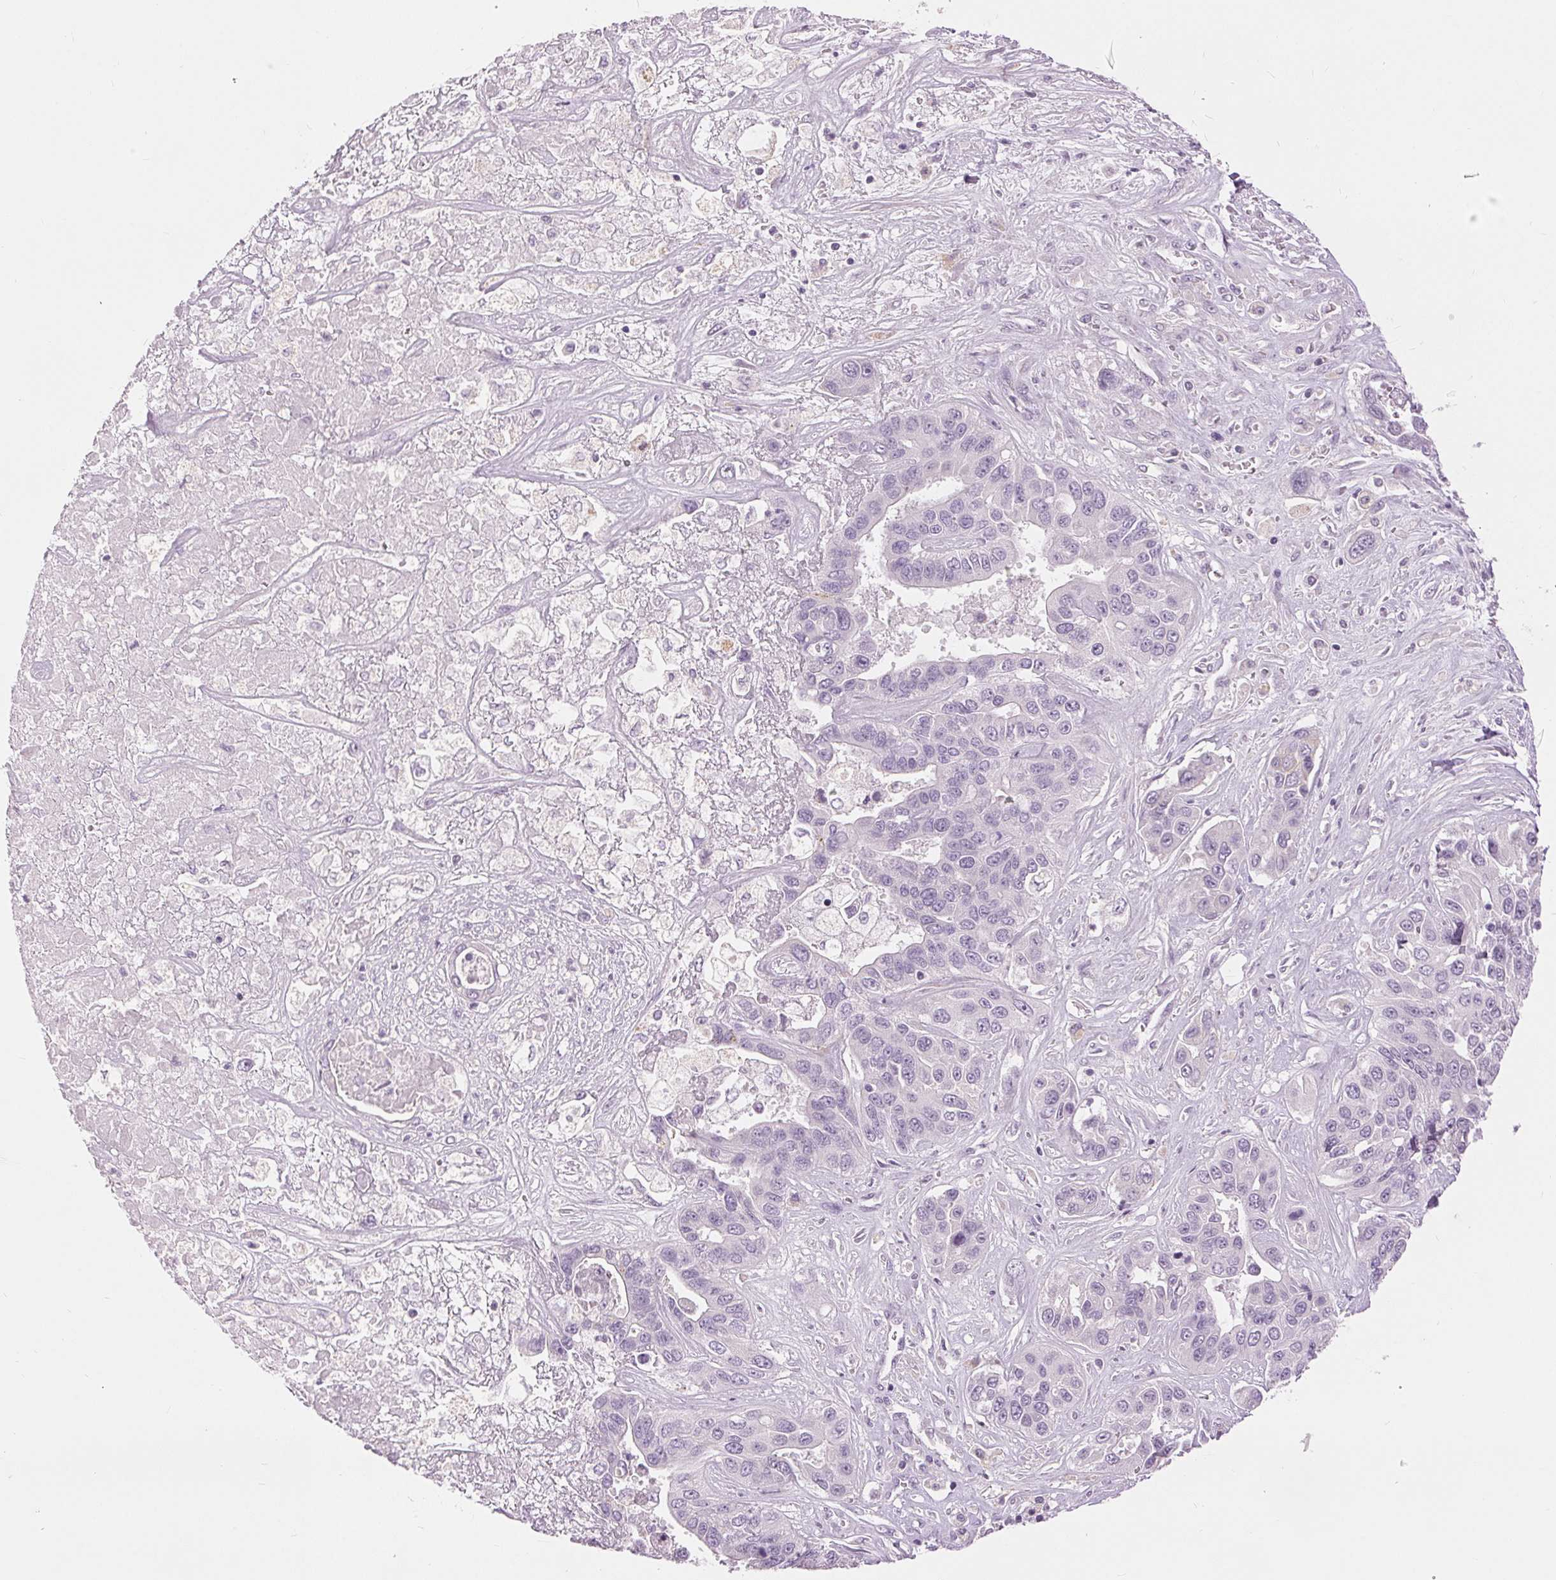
{"staining": {"intensity": "negative", "quantity": "none", "location": "none"}, "tissue": "liver cancer", "cell_type": "Tumor cells", "image_type": "cancer", "snomed": [{"axis": "morphology", "description": "Cholangiocarcinoma"}, {"axis": "topography", "description": "Liver"}], "caption": "Cholangiocarcinoma (liver) was stained to show a protein in brown. There is no significant expression in tumor cells. (Stains: DAB (3,3'-diaminobenzidine) immunohistochemistry (IHC) with hematoxylin counter stain, Microscopy: brightfield microscopy at high magnification).", "gene": "DSG3", "patient": {"sex": "female", "age": 52}}